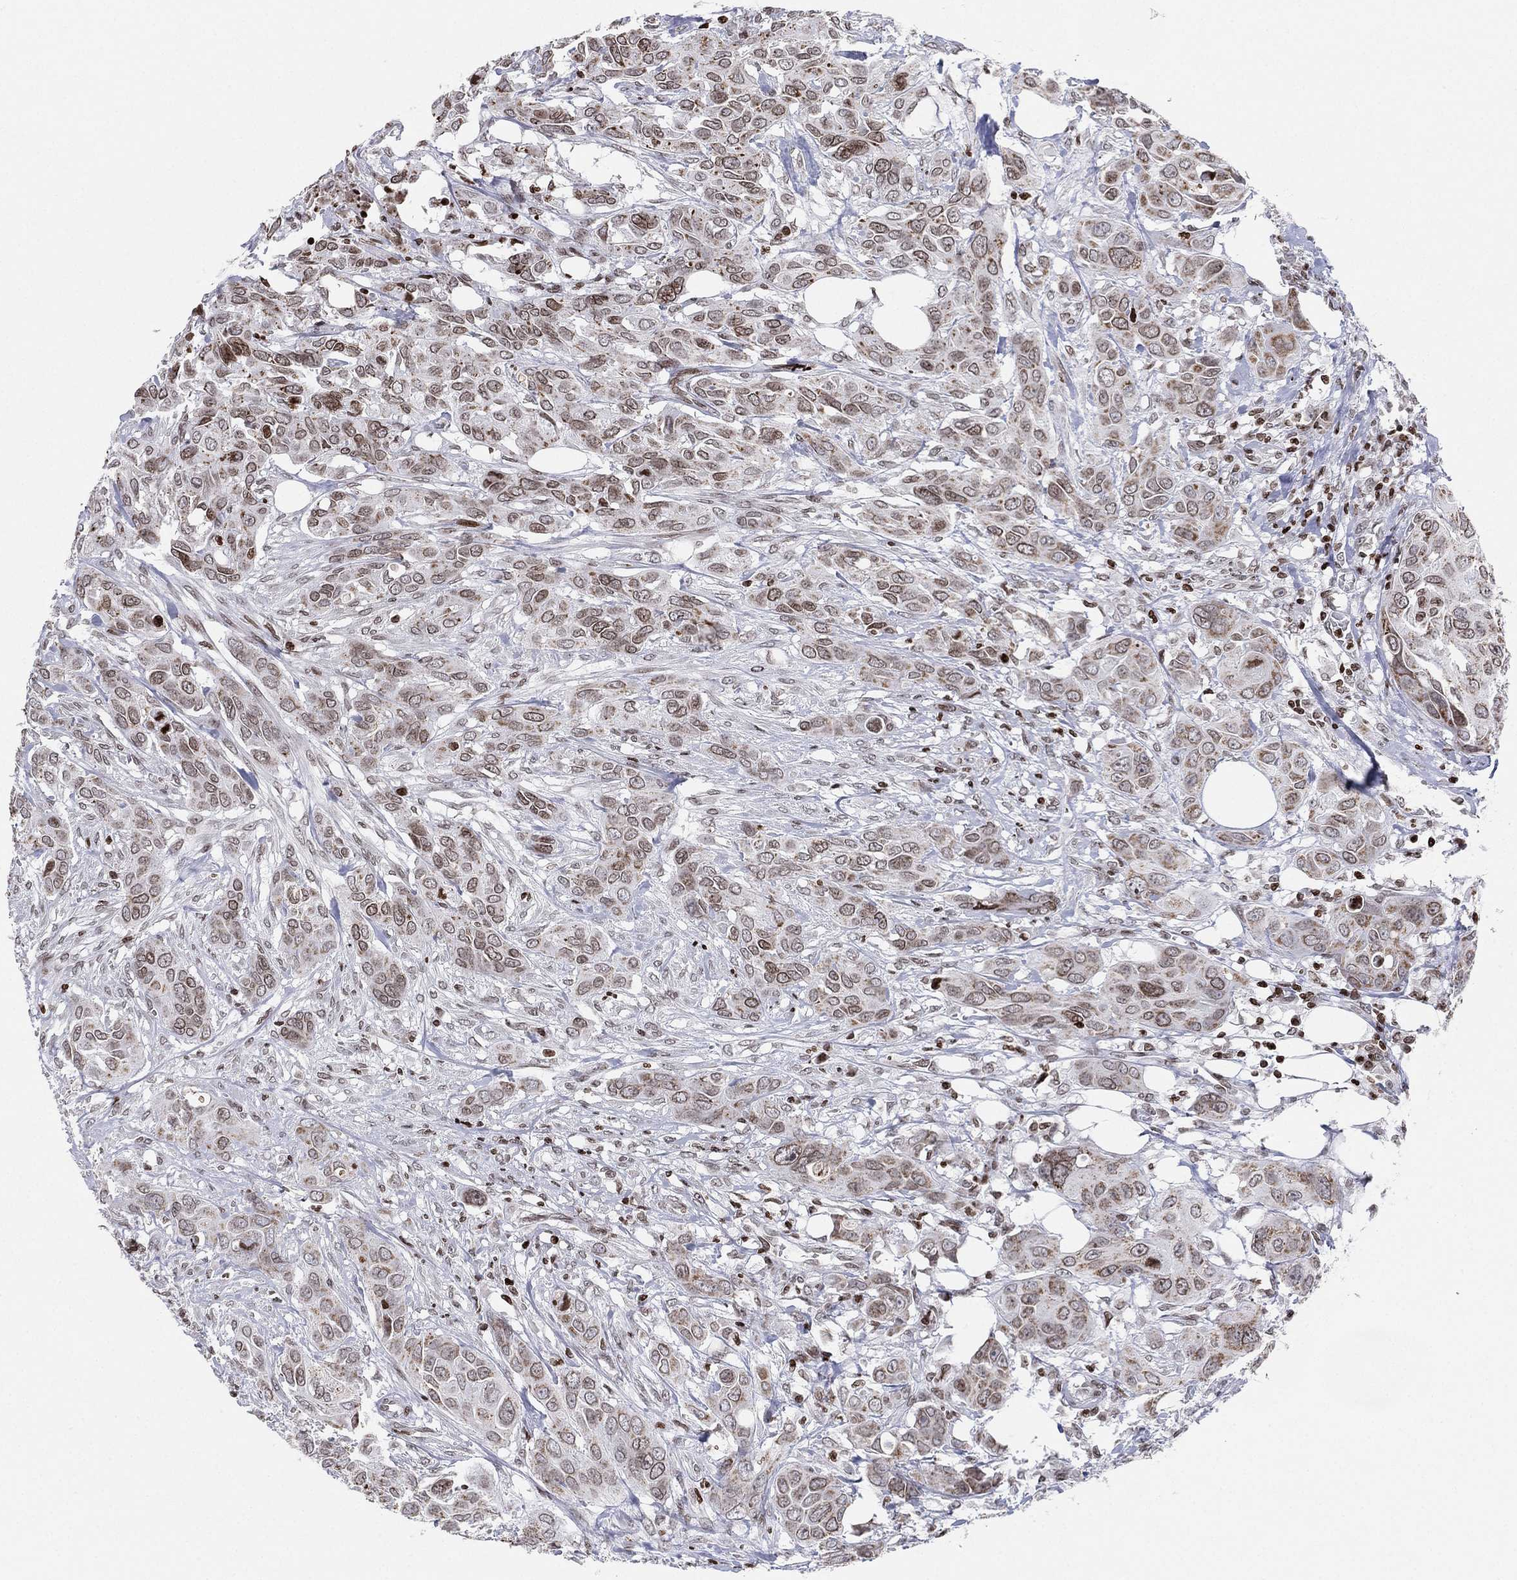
{"staining": {"intensity": "weak", "quantity": "25%-75%", "location": "nuclear"}, "tissue": "urothelial cancer", "cell_type": "Tumor cells", "image_type": "cancer", "snomed": [{"axis": "morphology", "description": "Urothelial carcinoma, NOS"}, {"axis": "morphology", "description": "Urothelial carcinoma, High grade"}, {"axis": "topography", "description": "Urinary bladder"}], "caption": "Tumor cells show weak nuclear staining in about 25%-75% of cells in urothelial cancer. (Brightfield microscopy of DAB IHC at high magnification).", "gene": "MFSD14A", "patient": {"sex": "male", "age": 63}}